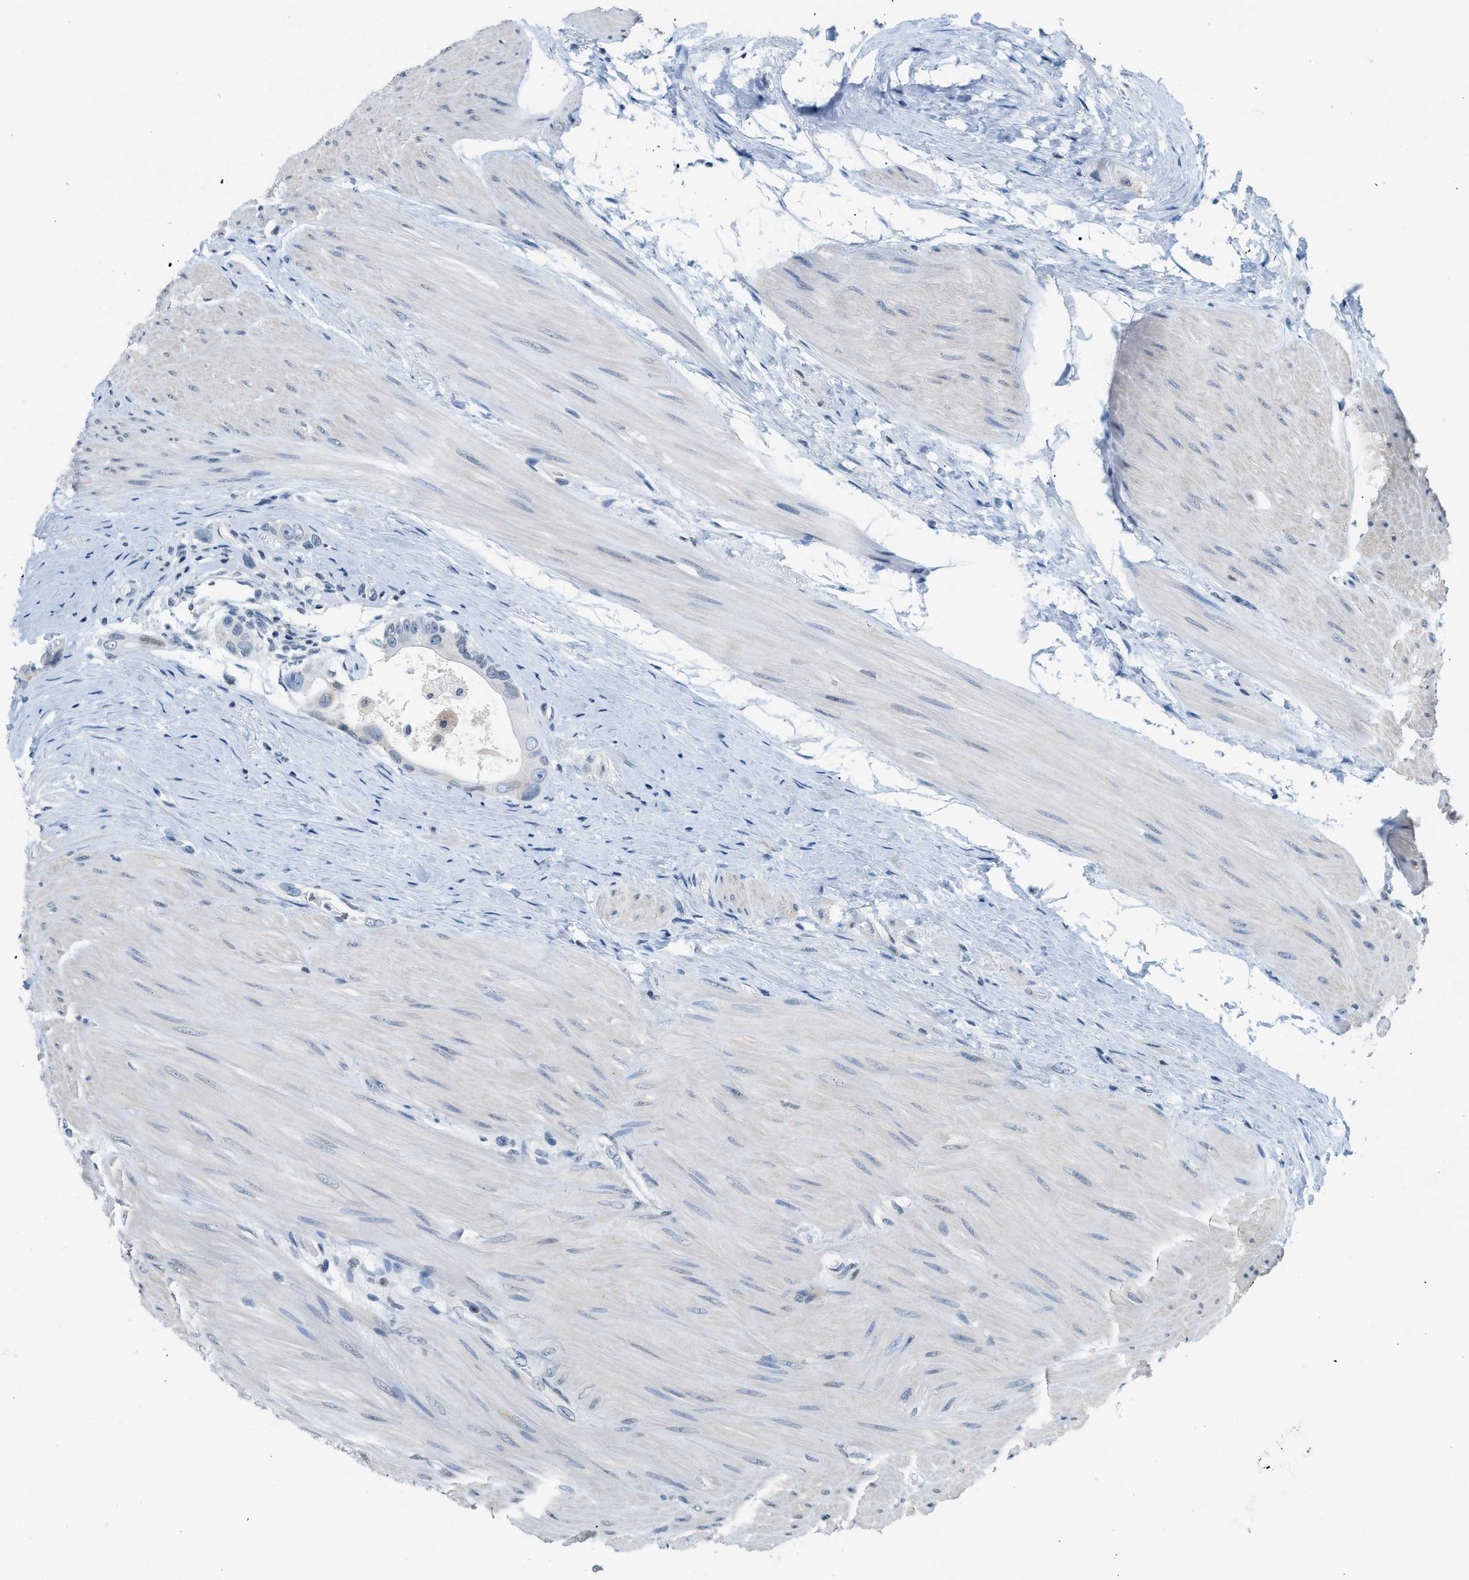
{"staining": {"intensity": "negative", "quantity": "none", "location": "none"}, "tissue": "colorectal cancer", "cell_type": "Tumor cells", "image_type": "cancer", "snomed": [{"axis": "morphology", "description": "Adenocarcinoma, NOS"}, {"axis": "topography", "description": "Rectum"}], "caption": "An immunohistochemistry (IHC) micrograph of adenocarcinoma (colorectal) is shown. There is no staining in tumor cells of adenocarcinoma (colorectal).", "gene": "UVRAG", "patient": {"sex": "male", "age": 51}}